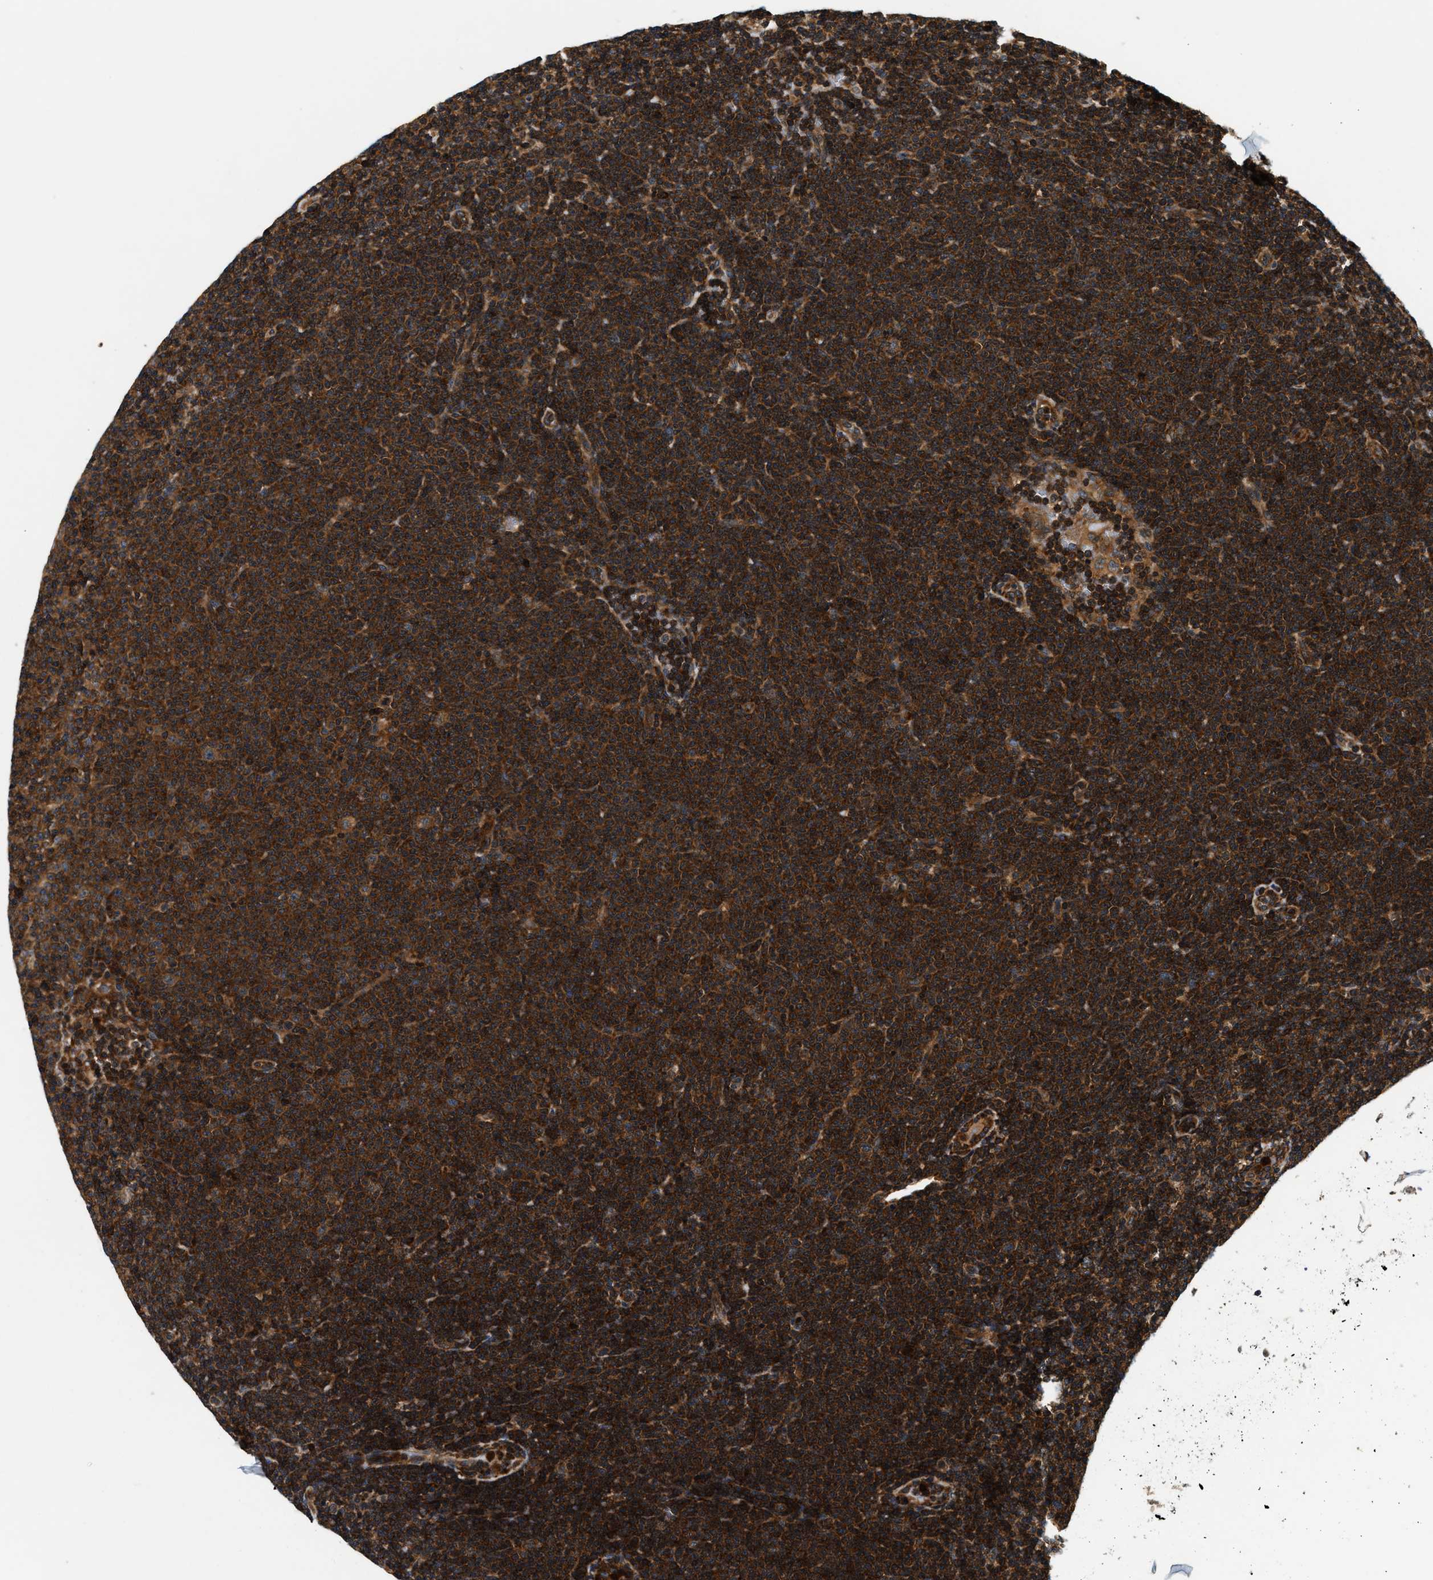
{"staining": {"intensity": "strong", "quantity": ">75%", "location": "cytoplasmic/membranous"}, "tissue": "lymphoma", "cell_type": "Tumor cells", "image_type": "cancer", "snomed": [{"axis": "morphology", "description": "Malignant lymphoma, non-Hodgkin's type, Low grade"}, {"axis": "topography", "description": "Lymph node"}], "caption": "Immunohistochemical staining of human lymphoma exhibits strong cytoplasmic/membranous protein staining in about >75% of tumor cells. Immunohistochemistry stains the protein of interest in brown and the nuclei are stained blue.", "gene": "SAMD9", "patient": {"sex": "female", "age": 53}}